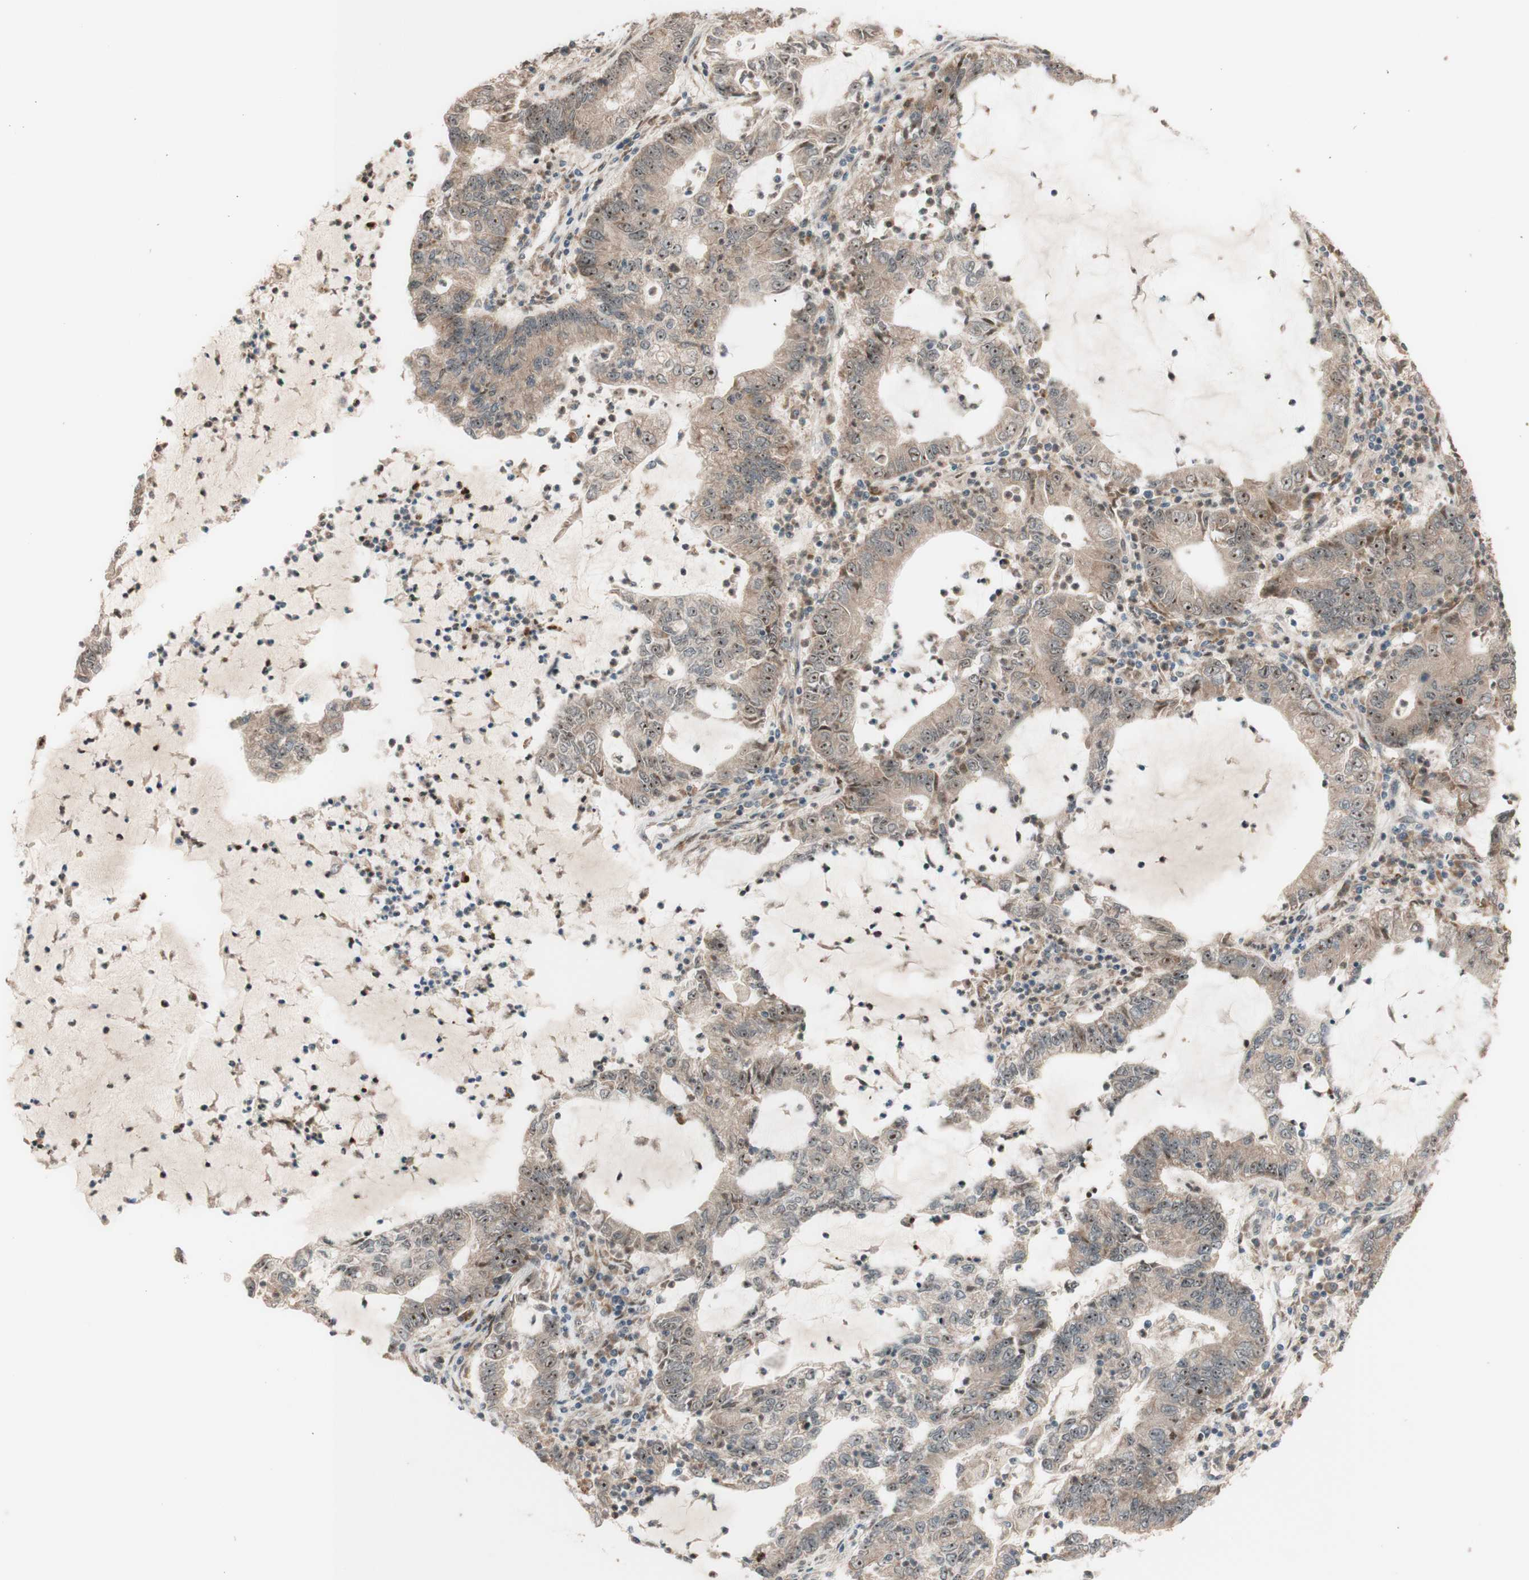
{"staining": {"intensity": "weak", "quantity": "25%-75%", "location": "nuclear"}, "tissue": "lung cancer", "cell_type": "Tumor cells", "image_type": "cancer", "snomed": [{"axis": "morphology", "description": "Adenocarcinoma, NOS"}, {"axis": "topography", "description": "Lung"}], "caption": "Lung cancer (adenocarcinoma) stained with a protein marker reveals weak staining in tumor cells.", "gene": "CCNC", "patient": {"sex": "female", "age": 51}}